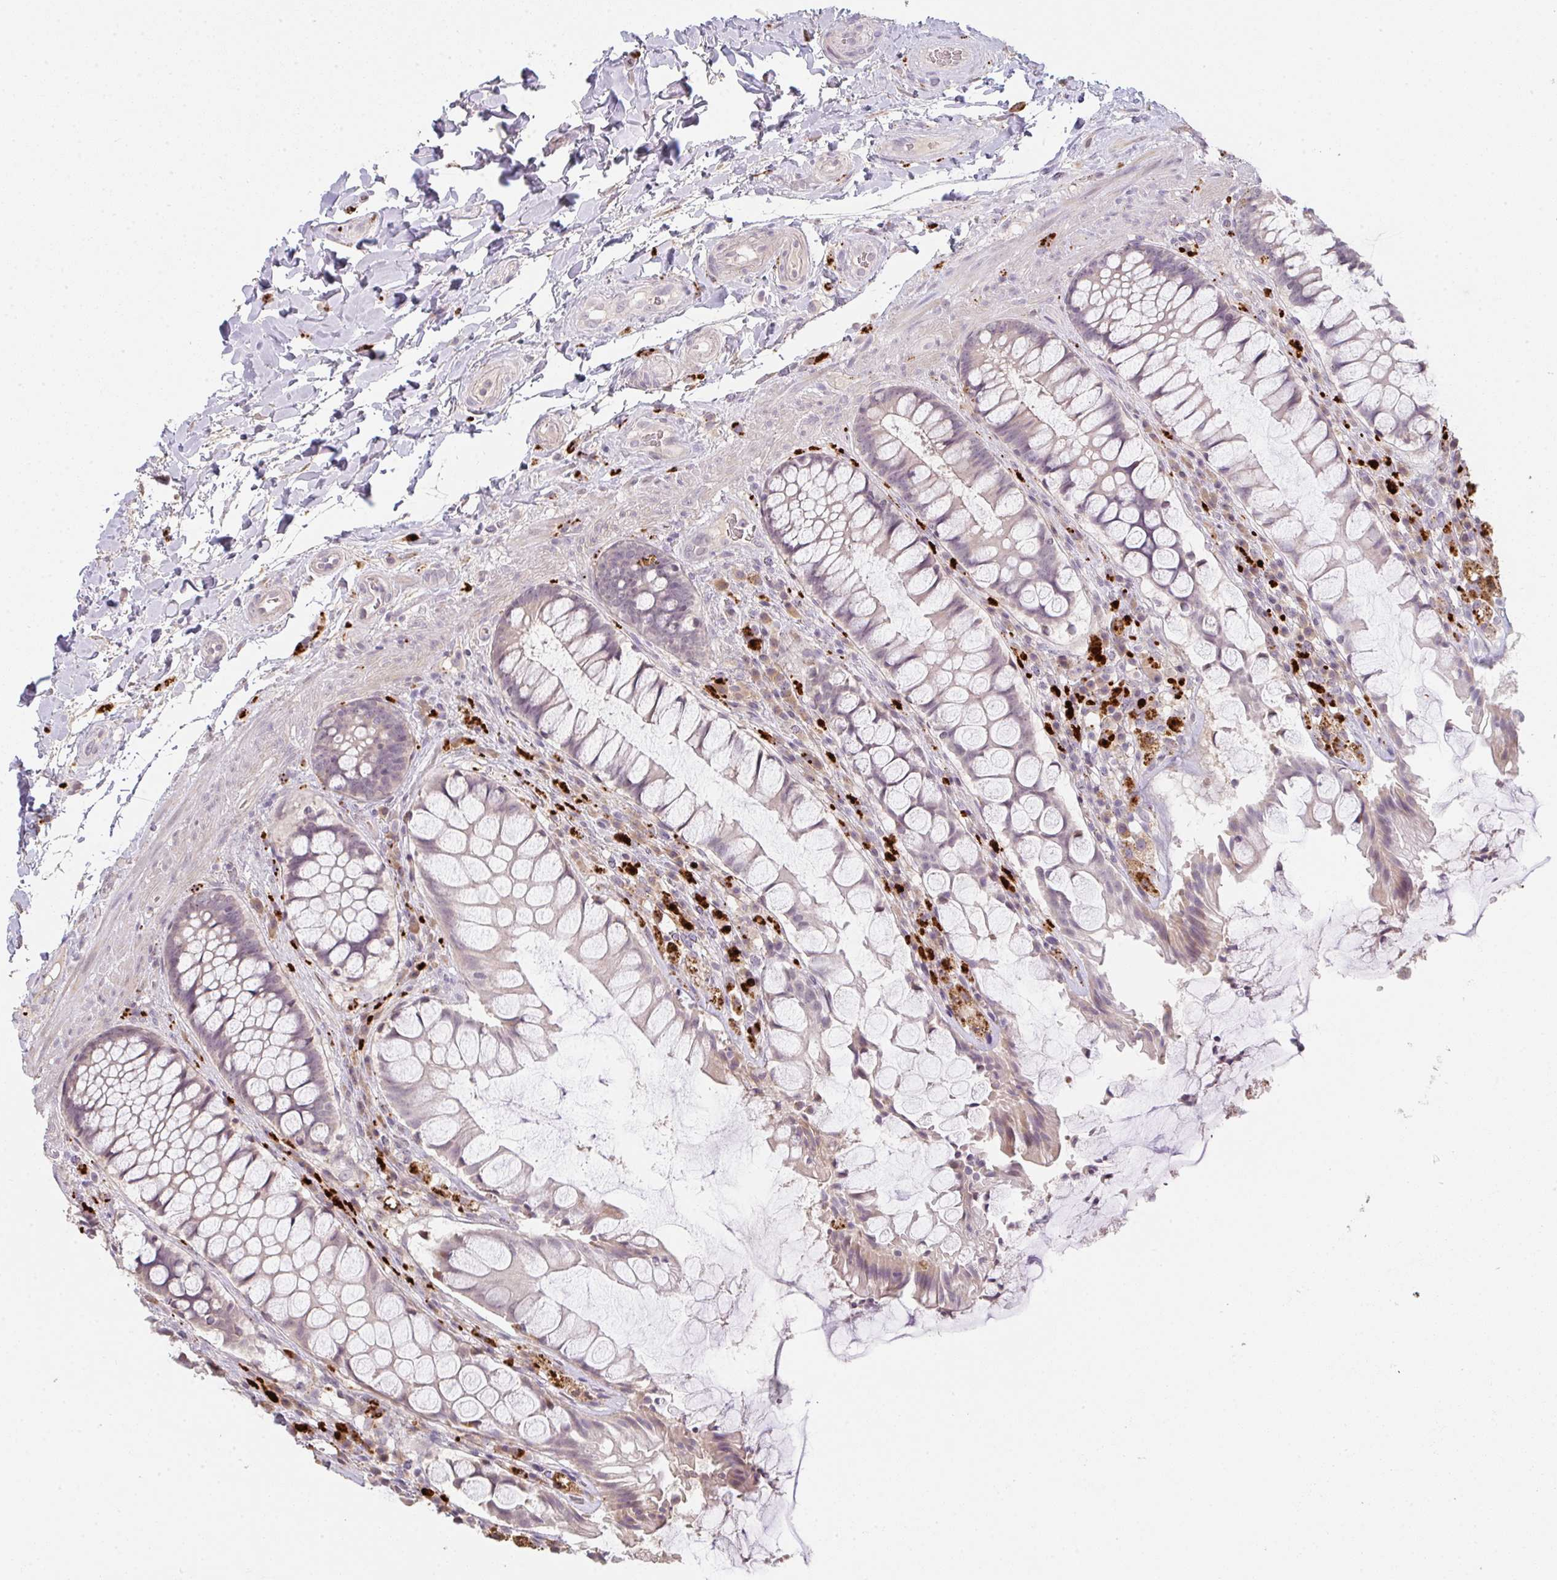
{"staining": {"intensity": "weak", "quantity": "<25%", "location": "cytoplasmic/membranous"}, "tissue": "rectum", "cell_type": "Glandular cells", "image_type": "normal", "snomed": [{"axis": "morphology", "description": "Normal tissue, NOS"}, {"axis": "topography", "description": "Rectum"}], "caption": "Immunohistochemistry (IHC) of normal rectum demonstrates no staining in glandular cells. (IHC, brightfield microscopy, high magnification).", "gene": "TMEM237", "patient": {"sex": "female", "age": 58}}